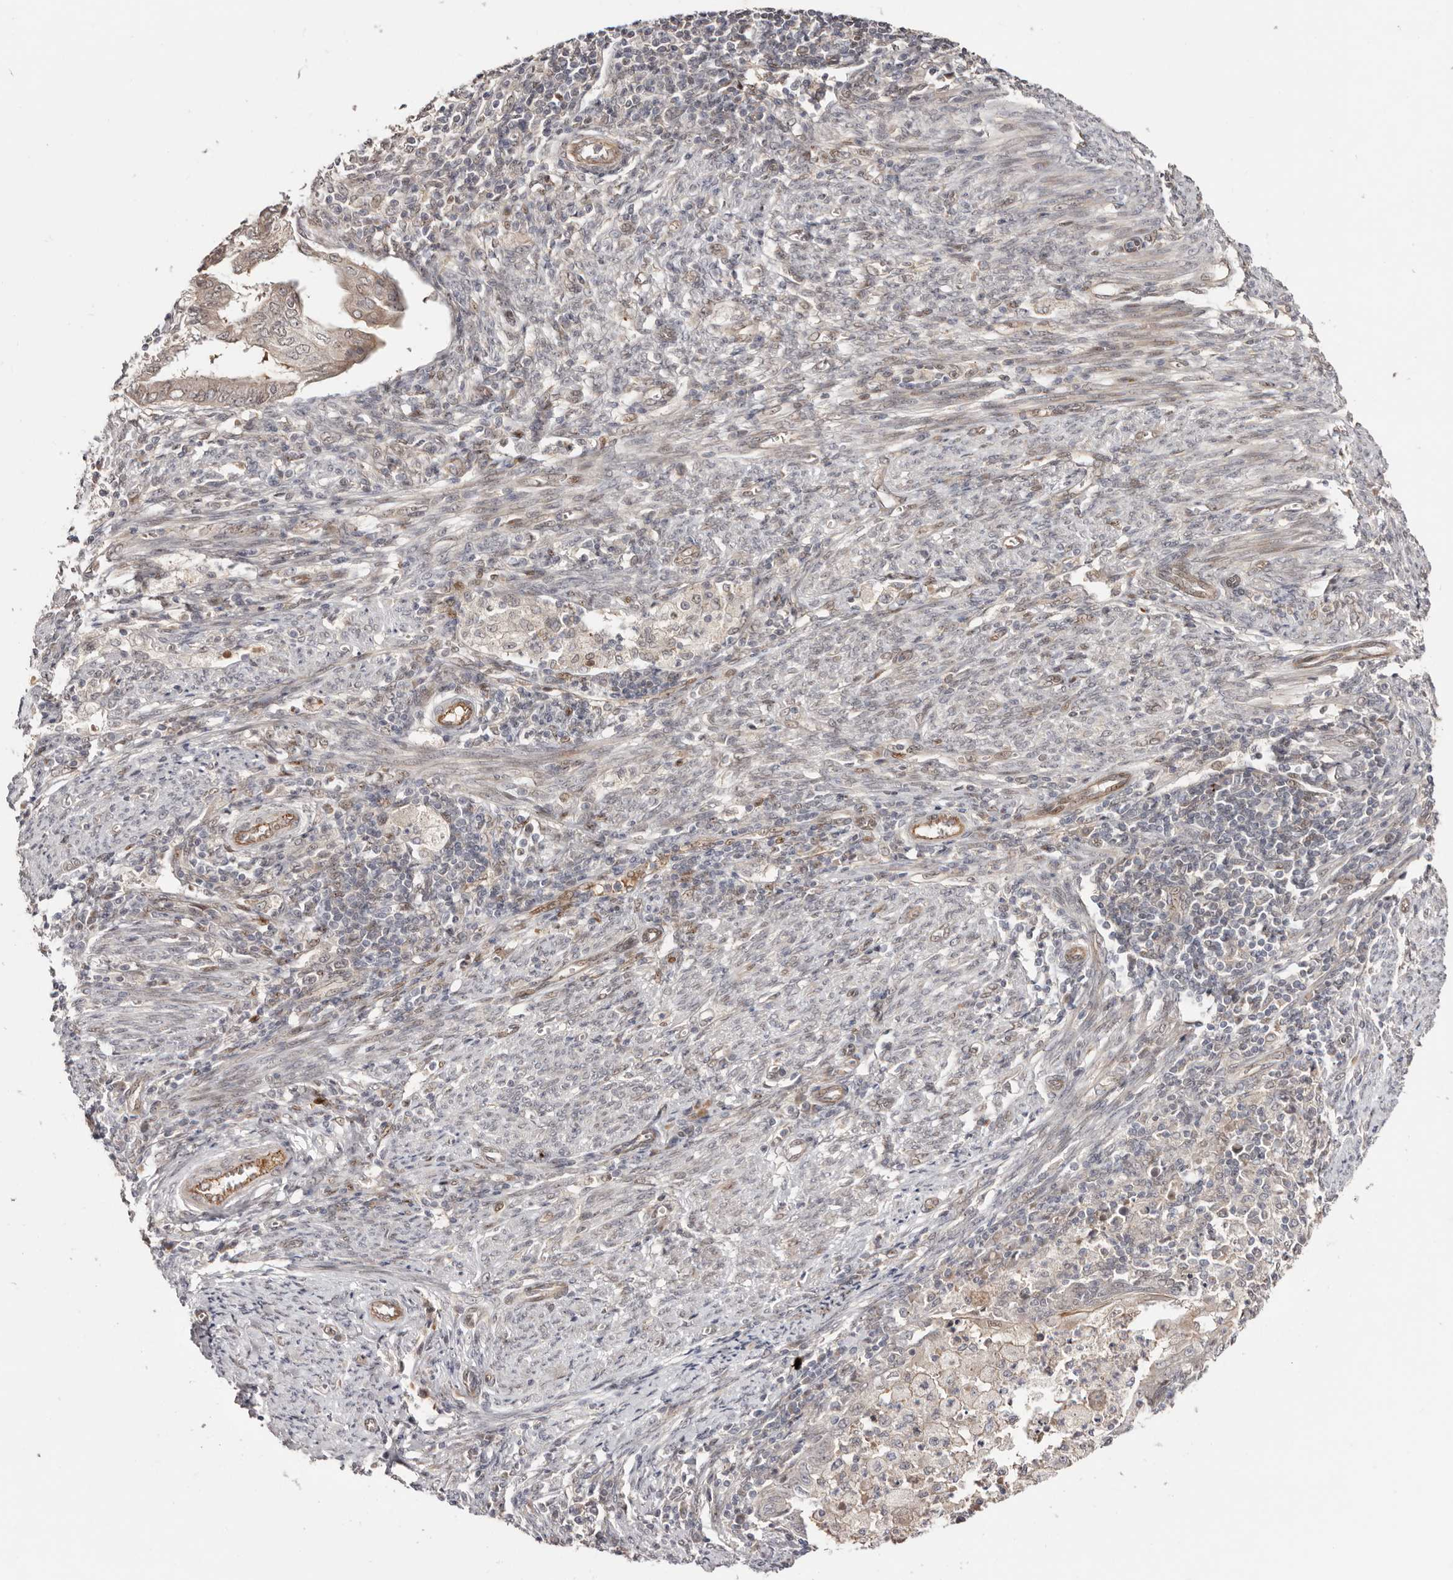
{"staining": {"intensity": "weak", "quantity": "25%-75%", "location": "cytoplasmic/membranous"}, "tissue": "endometrial cancer", "cell_type": "Tumor cells", "image_type": "cancer", "snomed": [{"axis": "morphology", "description": "Polyp, NOS"}, {"axis": "morphology", "description": "Adenocarcinoma, NOS"}, {"axis": "morphology", "description": "Adenoma, NOS"}, {"axis": "topography", "description": "Endometrium"}], "caption": "Weak cytoplasmic/membranous expression for a protein is appreciated in approximately 25%-75% of tumor cells of endometrial polyp using immunohistochemistry (IHC).", "gene": "EGR3", "patient": {"sex": "female", "age": 79}}